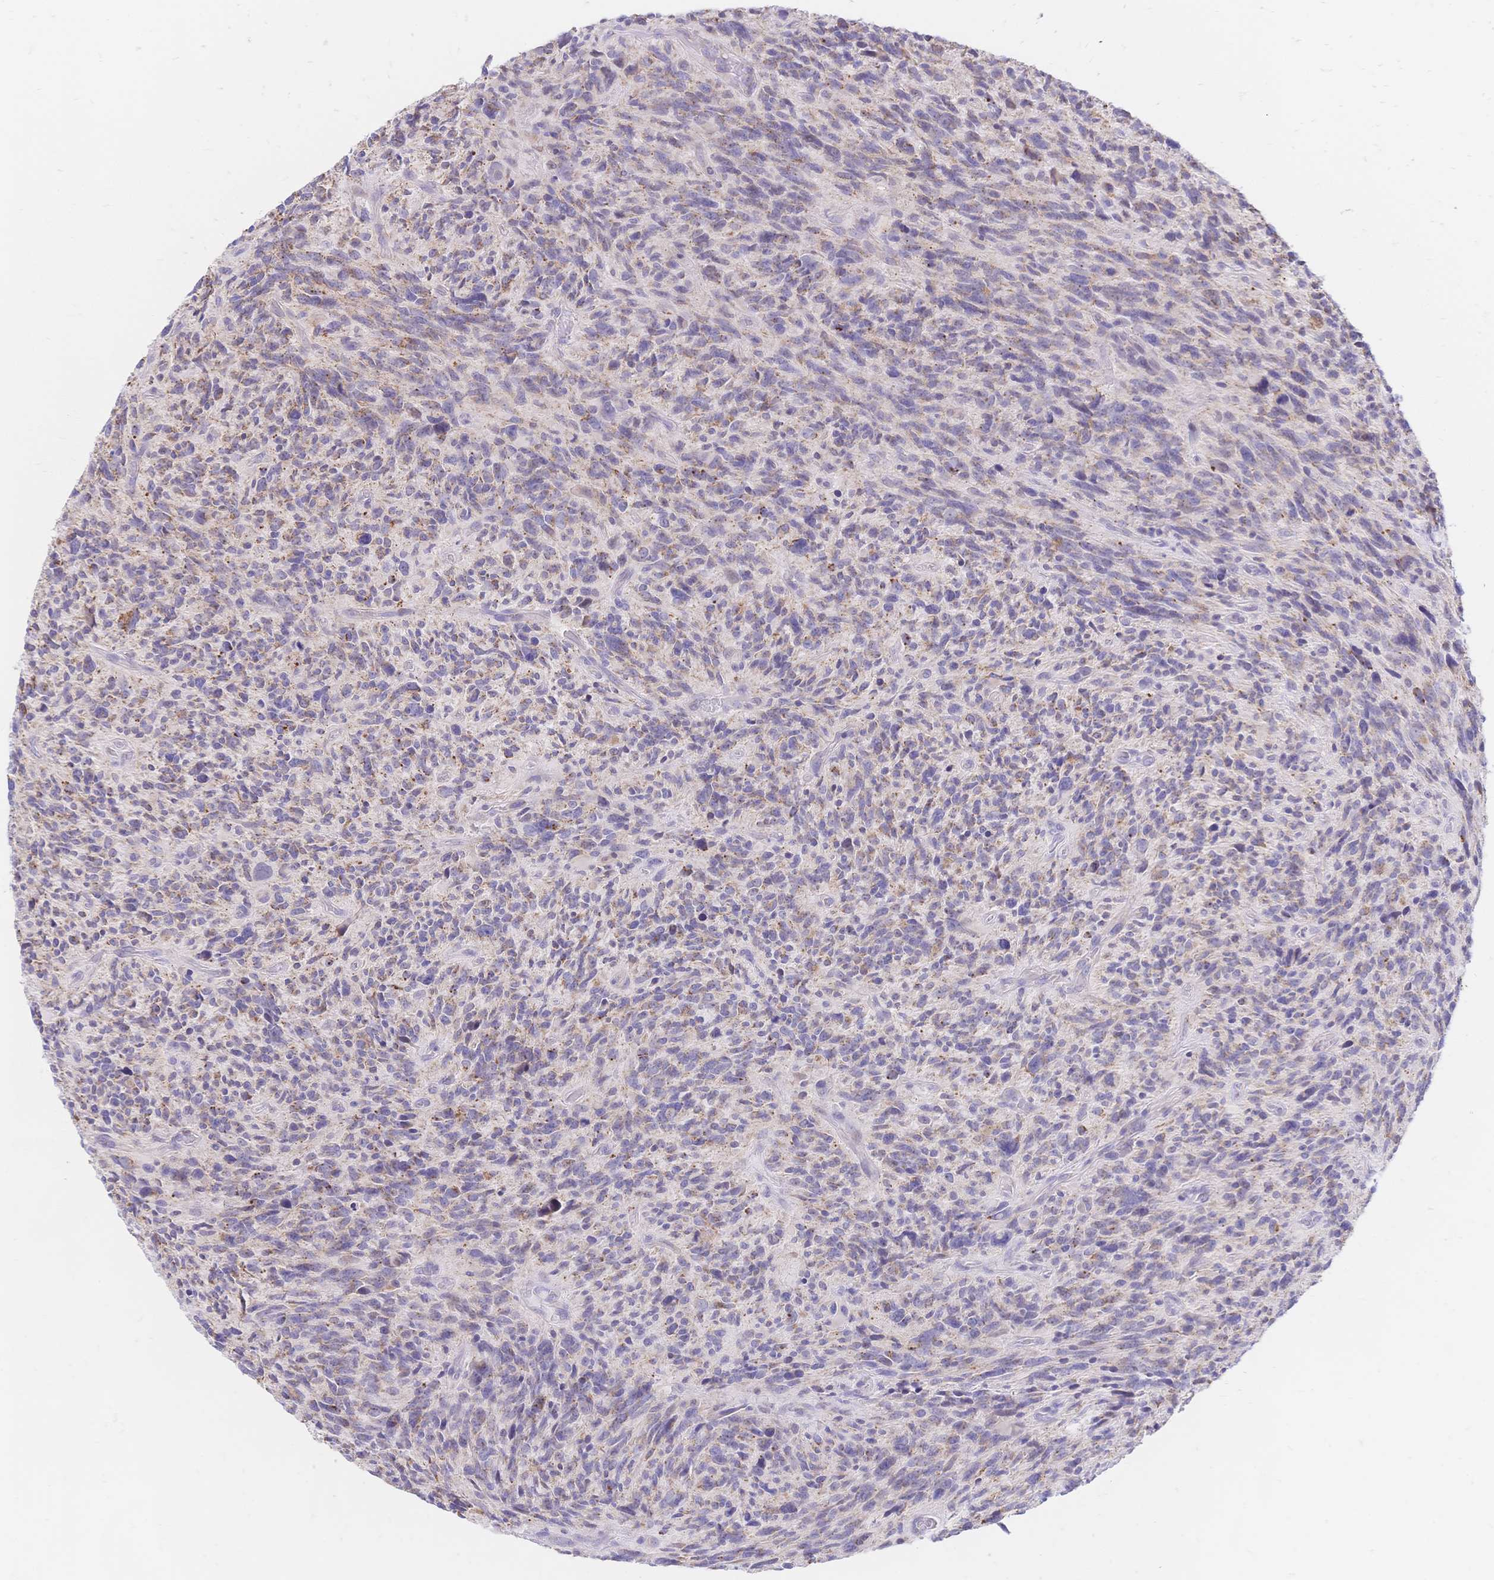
{"staining": {"intensity": "weak", "quantity": "25%-75%", "location": "cytoplasmic/membranous"}, "tissue": "glioma", "cell_type": "Tumor cells", "image_type": "cancer", "snomed": [{"axis": "morphology", "description": "Glioma, malignant, High grade"}, {"axis": "topography", "description": "Brain"}], "caption": "Glioma was stained to show a protein in brown. There is low levels of weak cytoplasmic/membranous staining in approximately 25%-75% of tumor cells.", "gene": "CLEC18B", "patient": {"sex": "male", "age": 46}}